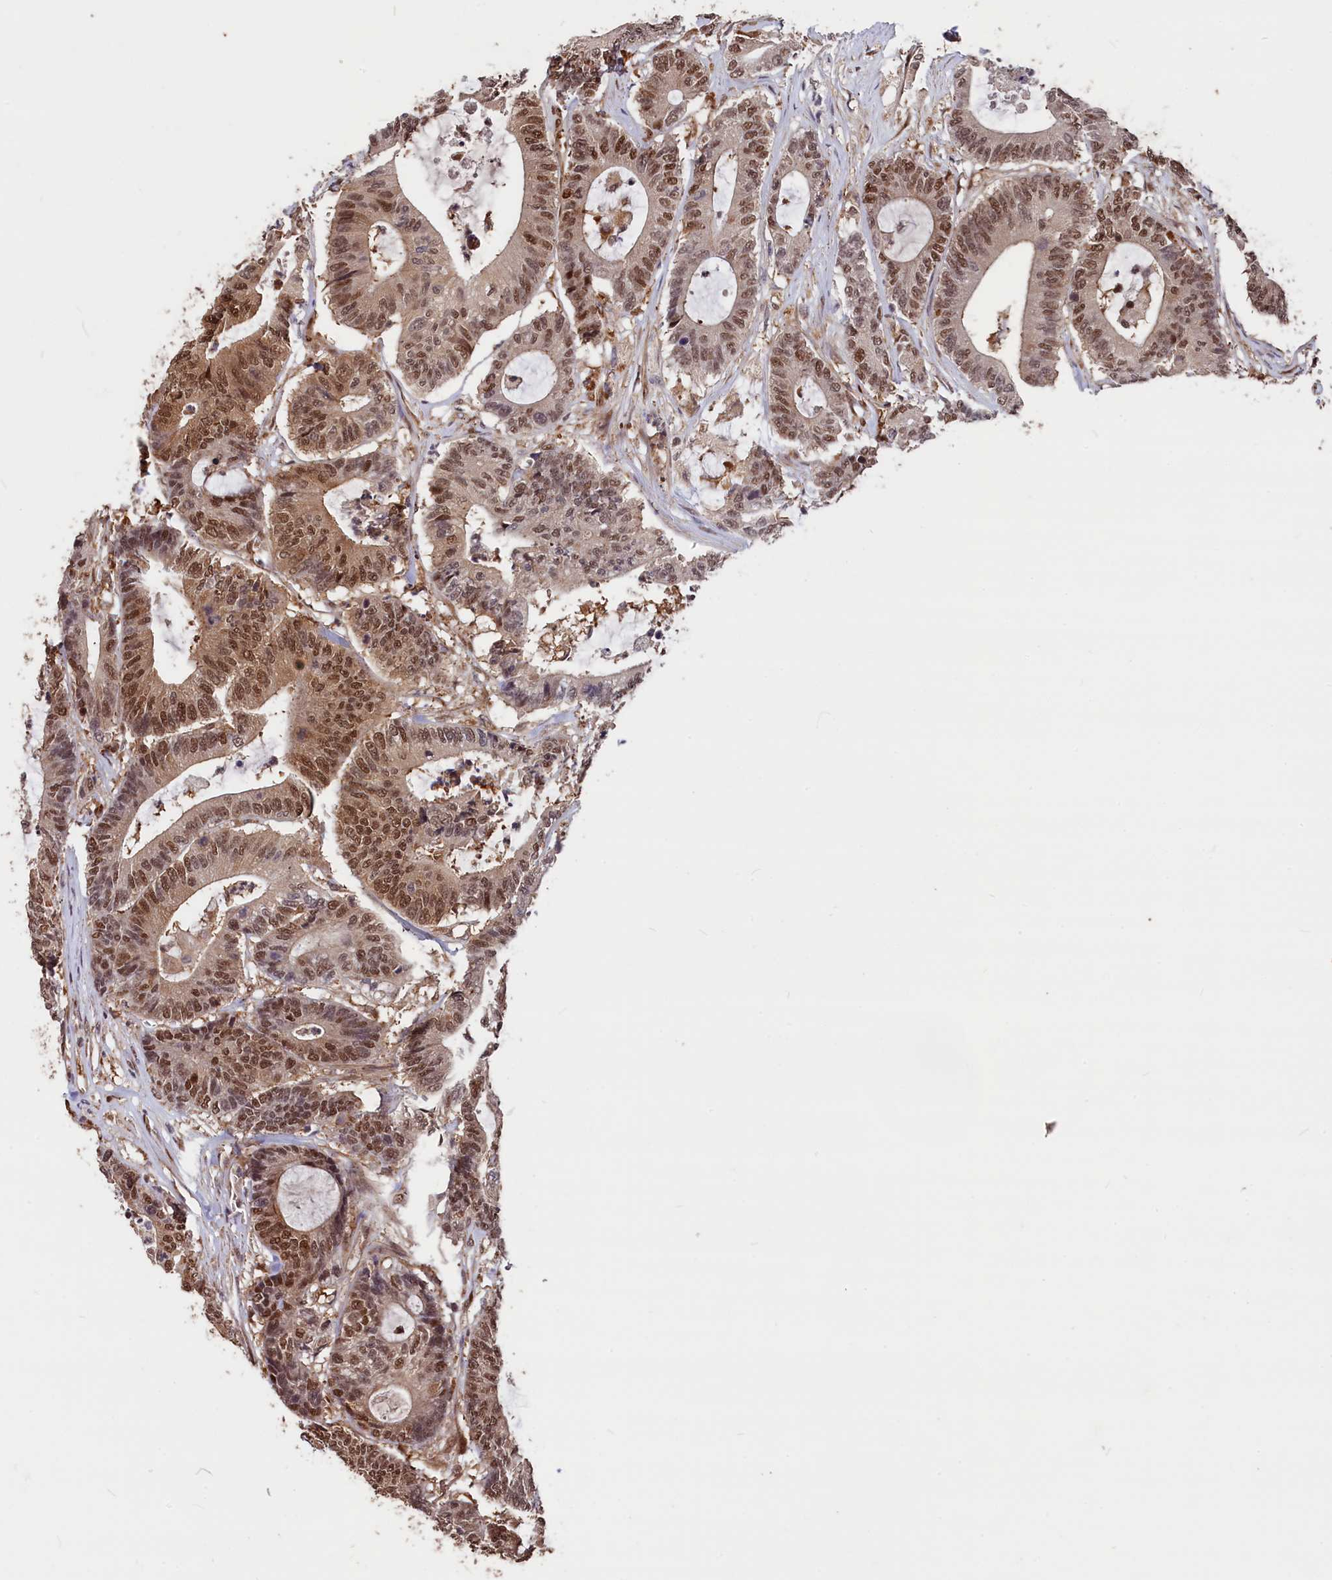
{"staining": {"intensity": "moderate", "quantity": ">75%", "location": "nuclear"}, "tissue": "colorectal cancer", "cell_type": "Tumor cells", "image_type": "cancer", "snomed": [{"axis": "morphology", "description": "Adenocarcinoma, NOS"}, {"axis": "topography", "description": "Colon"}], "caption": "Human colorectal cancer stained with a brown dye displays moderate nuclear positive expression in approximately >75% of tumor cells.", "gene": "ADRM1", "patient": {"sex": "female", "age": 84}}